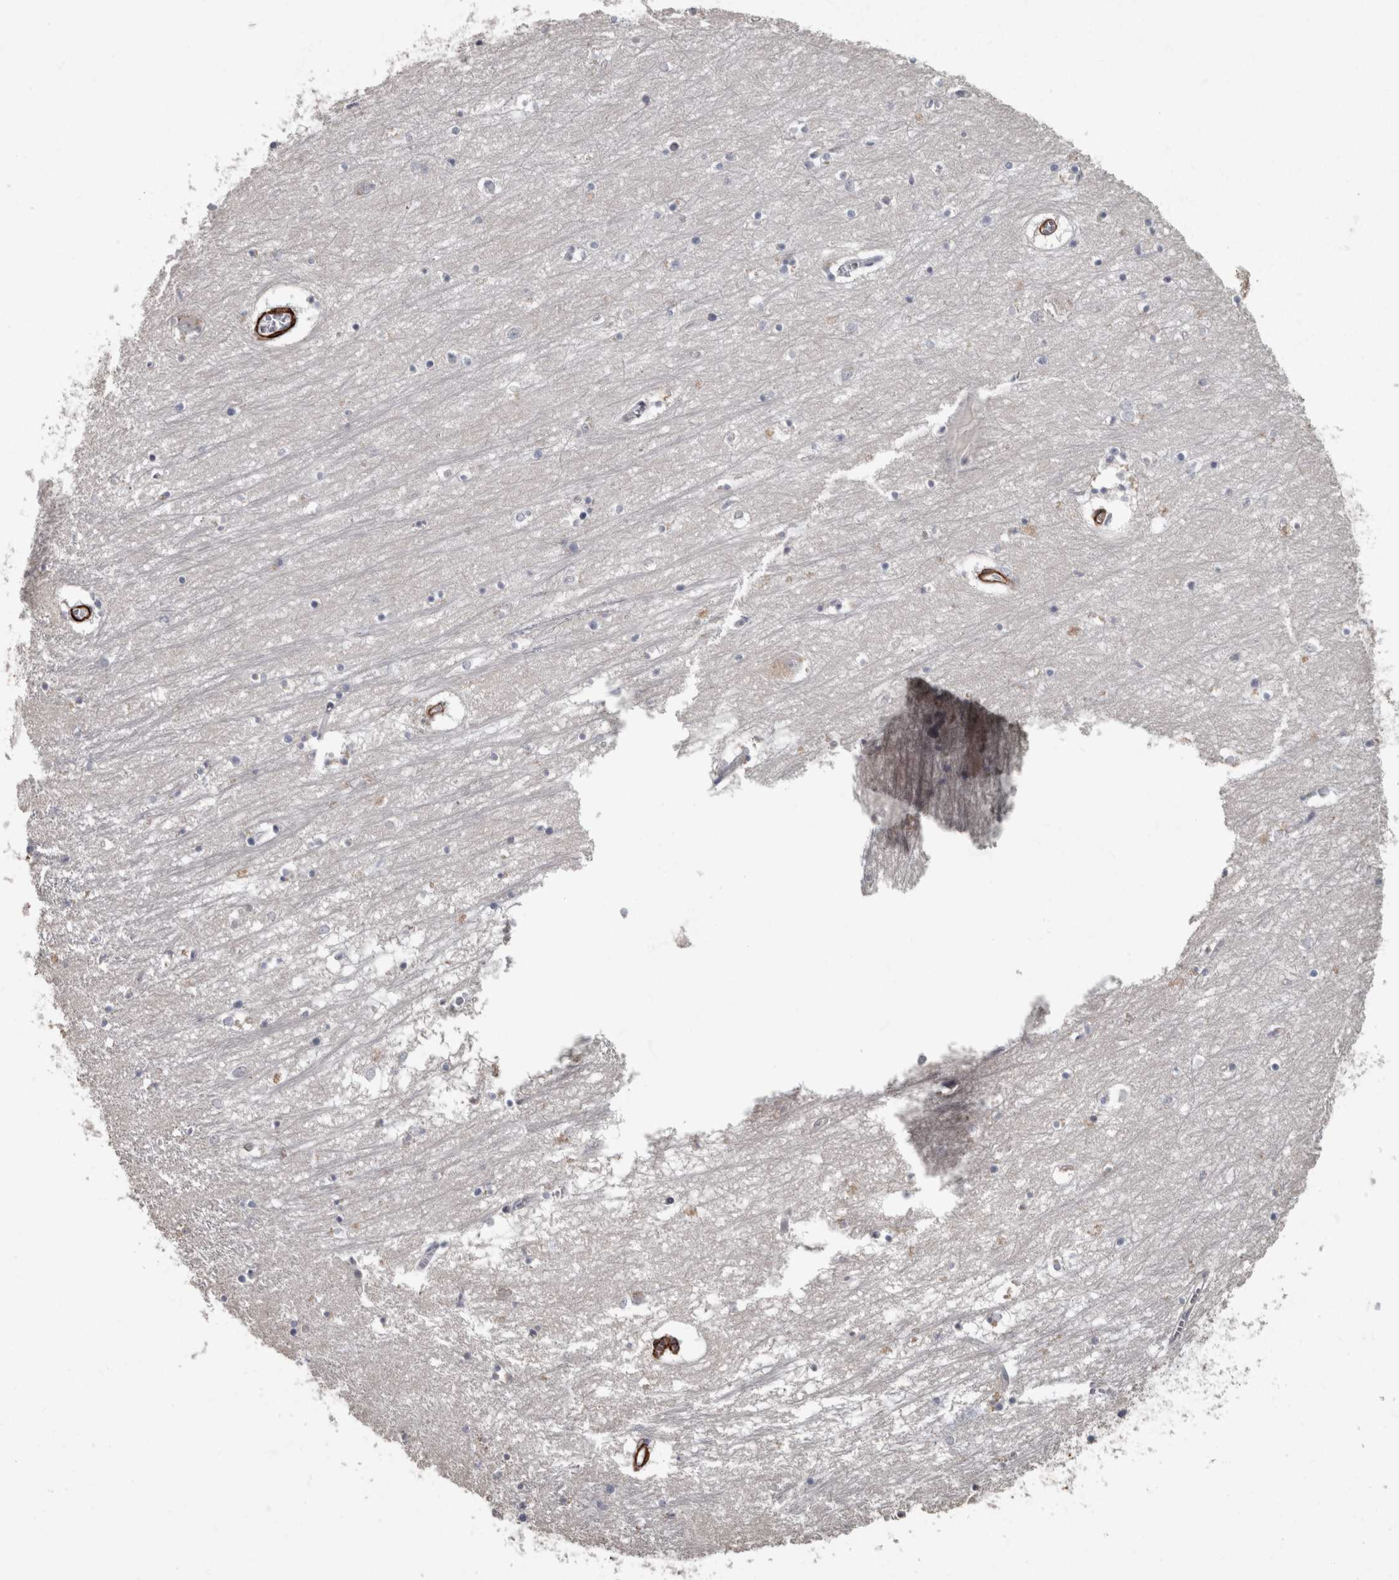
{"staining": {"intensity": "negative", "quantity": "none", "location": "none"}, "tissue": "hippocampus", "cell_type": "Glial cells", "image_type": "normal", "snomed": [{"axis": "morphology", "description": "Normal tissue, NOS"}, {"axis": "topography", "description": "Hippocampus"}], "caption": "The immunohistochemistry (IHC) histopathology image has no significant staining in glial cells of hippocampus.", "gene": "MASTL", "patient": {"sex": "male", "age": 70}}